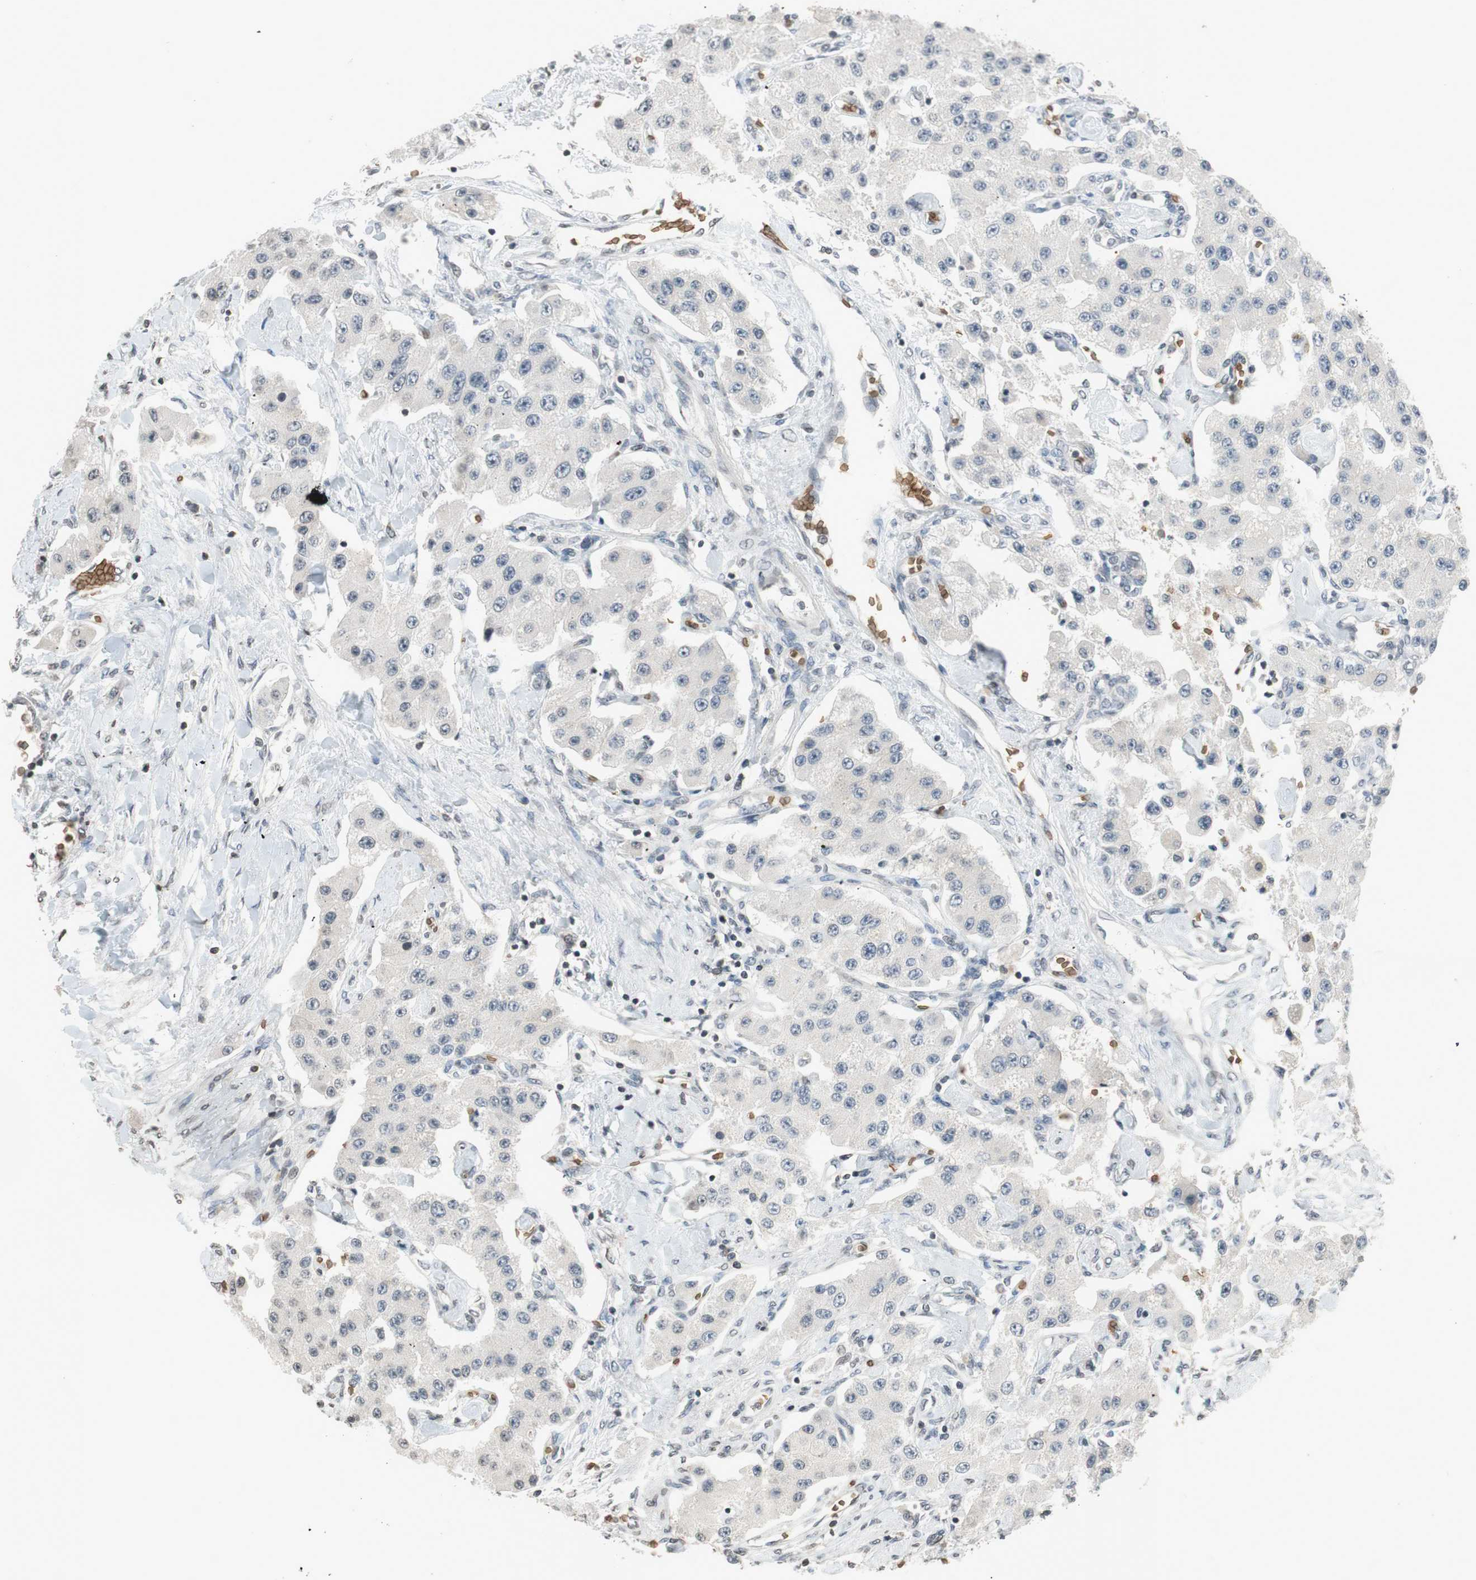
{"staining": {"intensity": "negative", "quantity": "none", "location": "none"}, "tissue": "carcinoid", "cell_type": "Tumor cells", "image_type": "cancer", "snomed": [{"axis": "morphology", "description": "Carcinoid, malignant, NOS"}, {"axis": "topography", "description": "Pancreas"}], "caption": "Protein analysis of carcinoid (malignant) reveals no significant staining in tumor cells. (DAB IHC with hematoxylin counter stain).", "gene": "GYPC", "patient": {"sex": "male", "age": 41}}